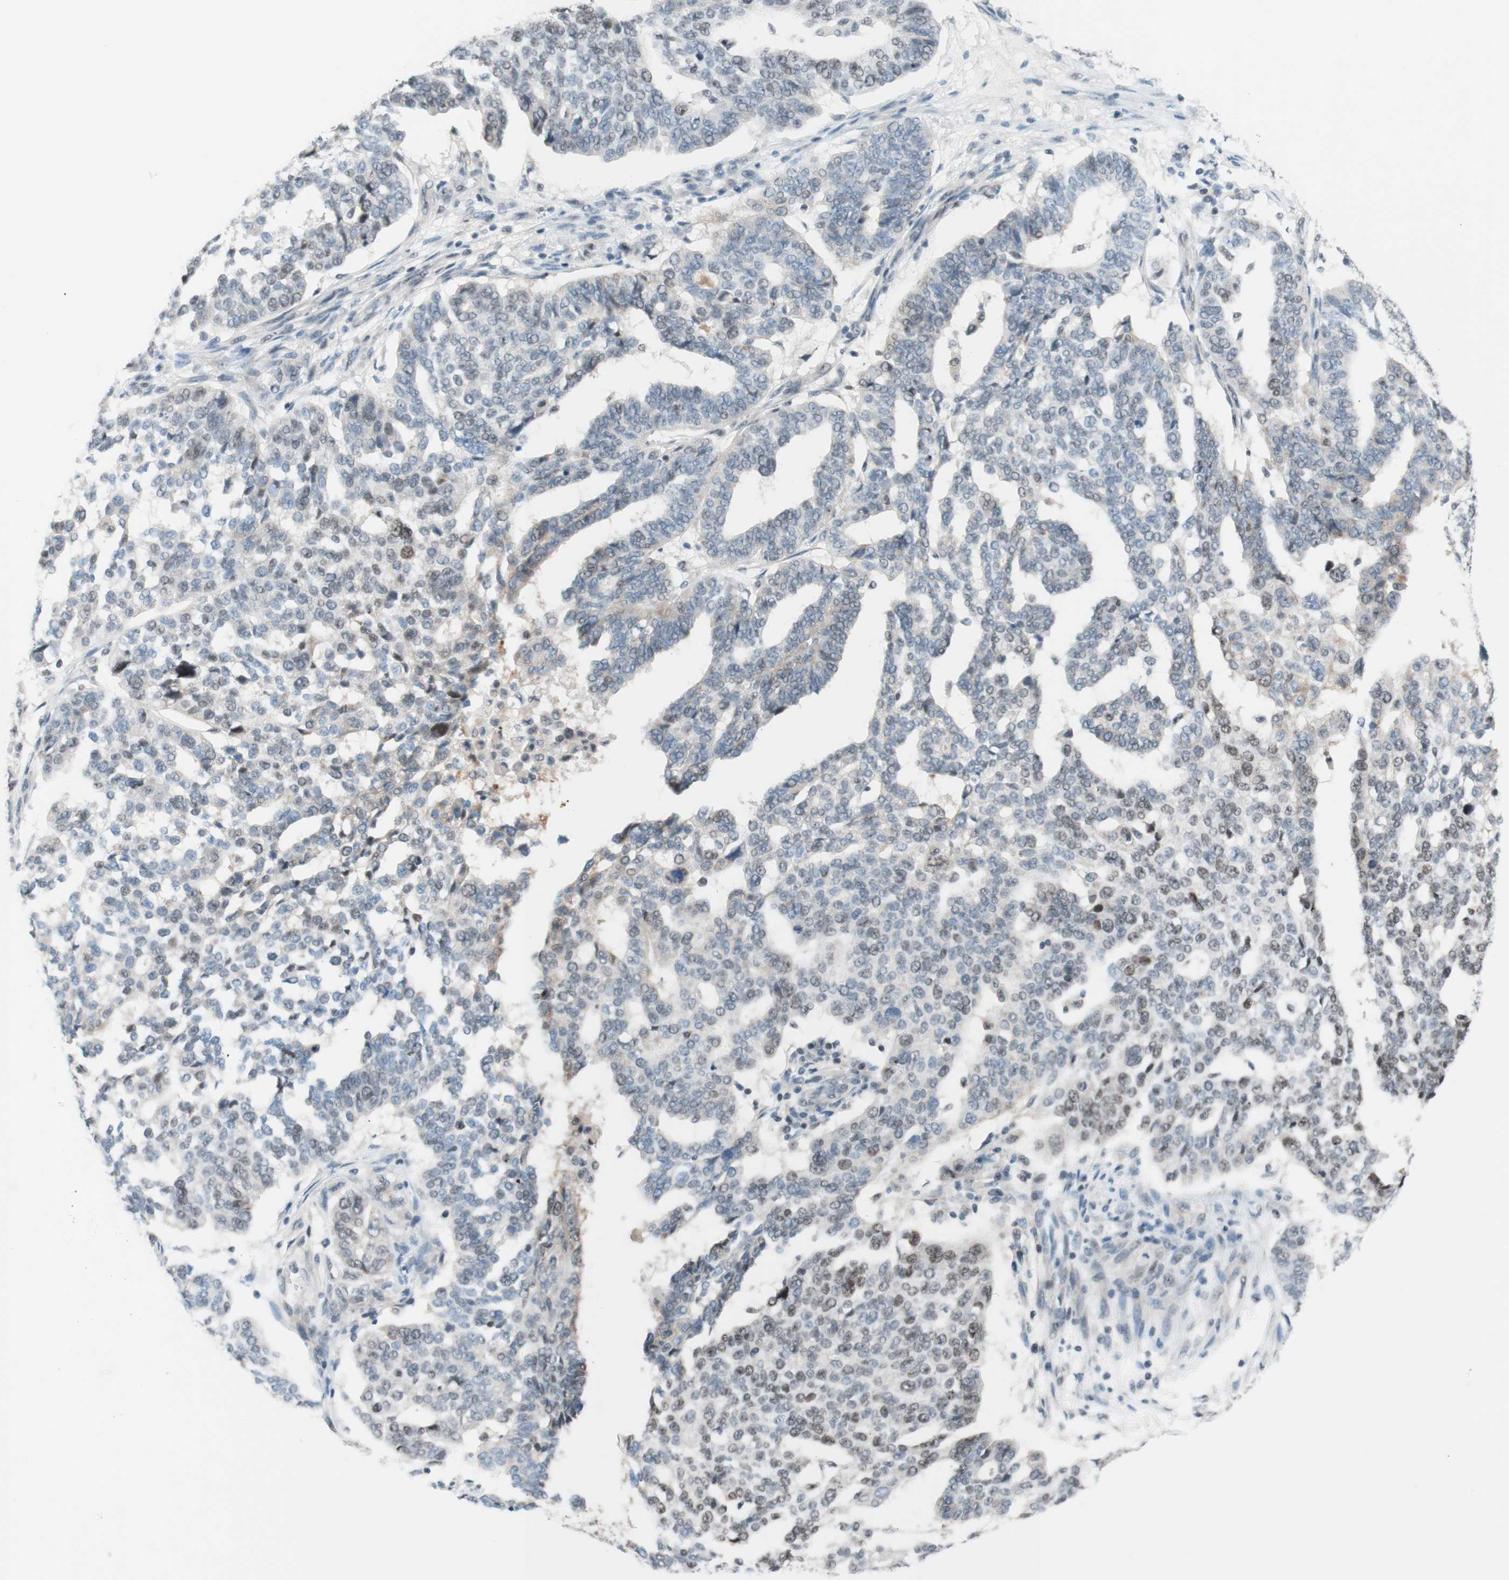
{"staining": {"intensity": "weak", "quantity": "<25%", "location": "nuclear"}, "tissue": "ovarian cancer", "cell_type": "Tumor cells", "image_type": "cancer", "snomed": [{"axis": "morphology", "description": "Cystadenocarcinoma, serous, NOS"}, {"axis": "topography", "description": "Ovary"}], "caption": "Immunohistochemical staining of human ovarian cancer demonstrates no significant expression in tumor cells.", "gene": "JPH1", "patient": {"sex": "female", "age": 59}}